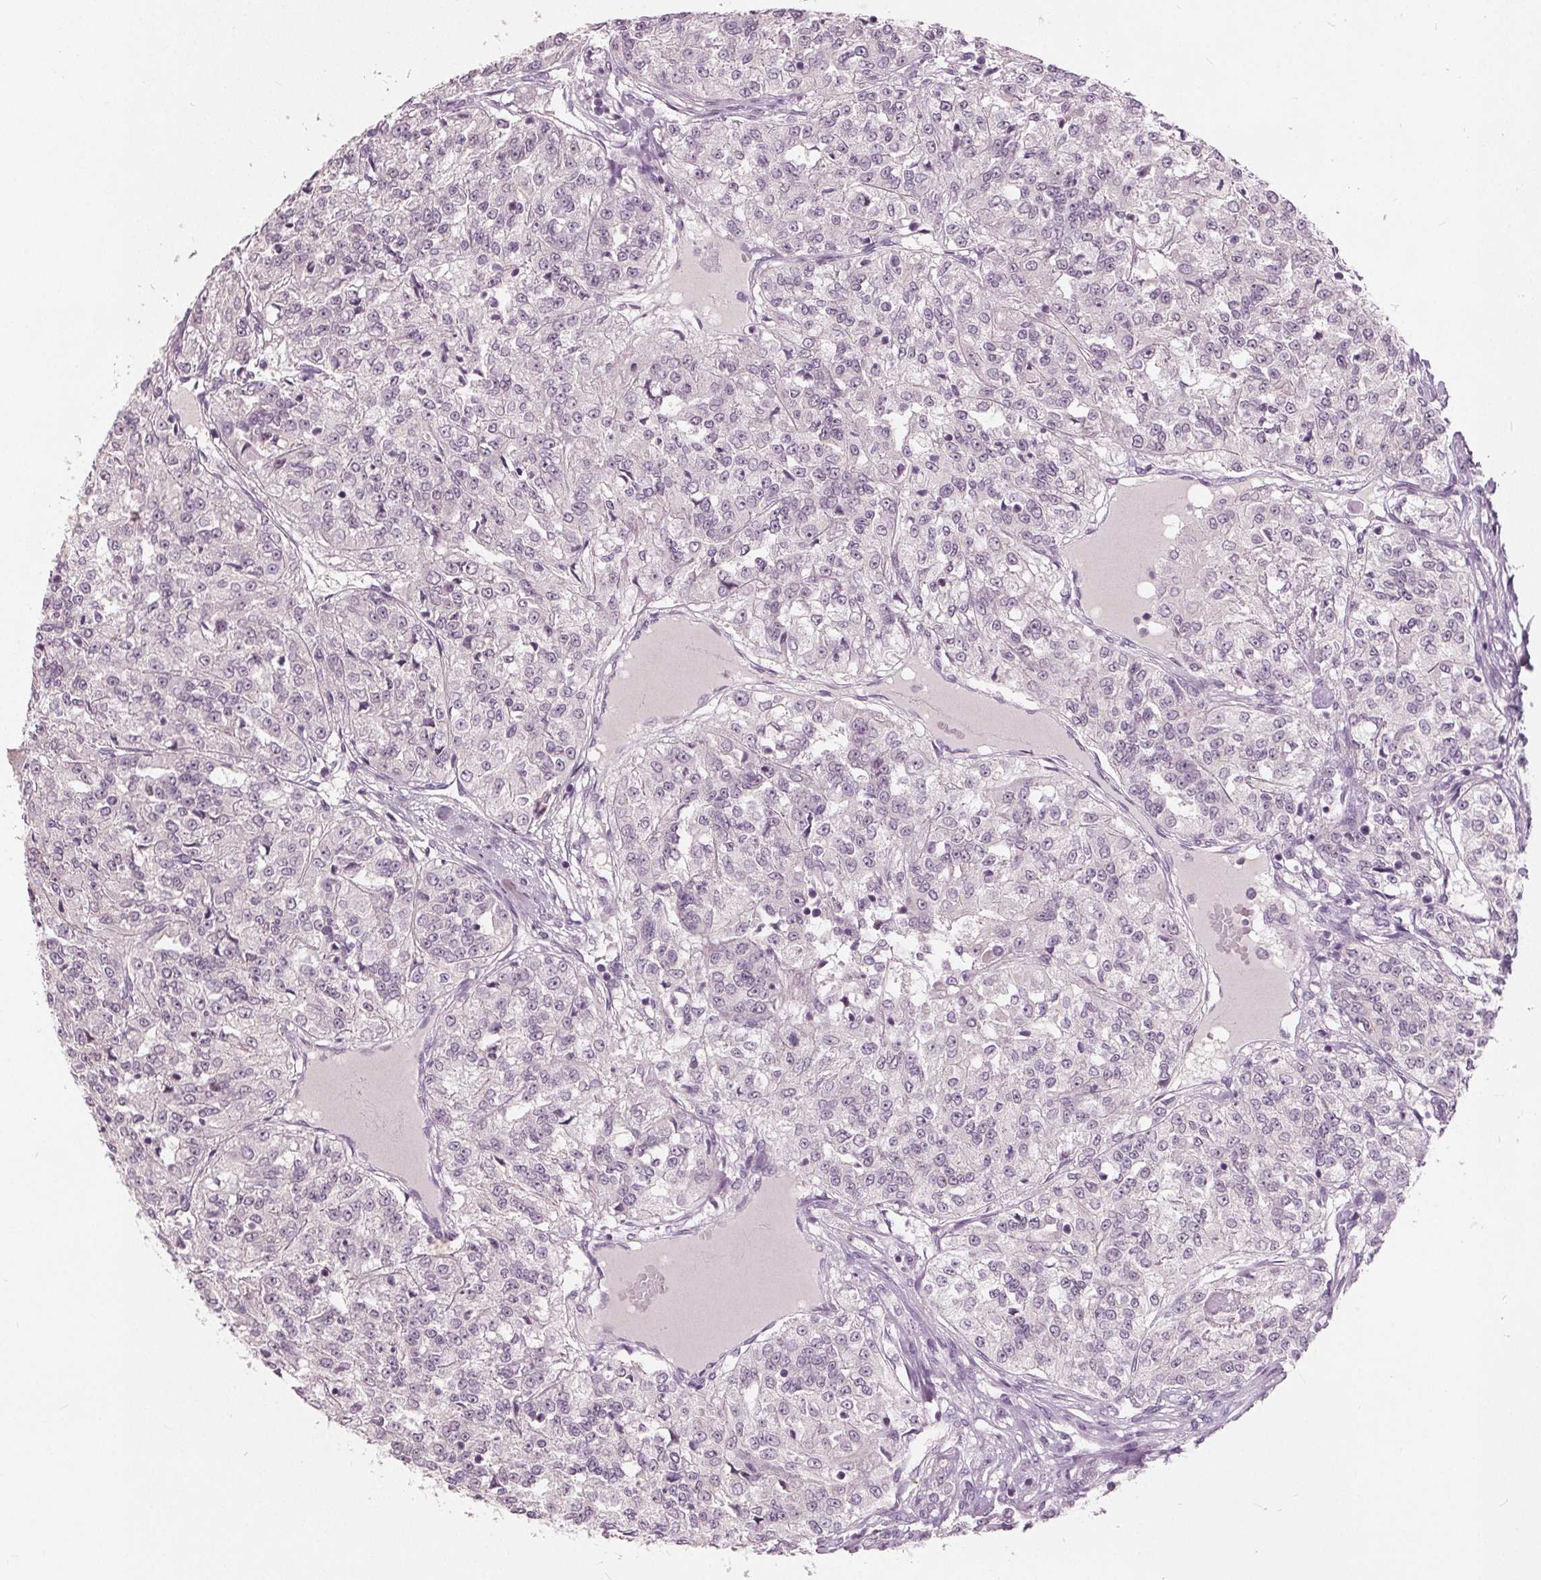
{"staining": {"intensity": "negative", "quantity": "none", "location": "none"}, "tissue": "renal cancer", "cell_type": "Tumor cells", "image_type": "cancer", "snomed": [{"axis": "morphology", "description": "Adenocarcinoma, NOS"}, {"axis": "topography", "description": "Kidney"}], "caption": "Immunohistochemistry (IHC) photomicrograph of adenocarcinoma (renal) stained for a protein (brown), which reveals no expression in tumor cells.", "gene": "TKFC", "patient": {"sex": "female", "age": 63}}